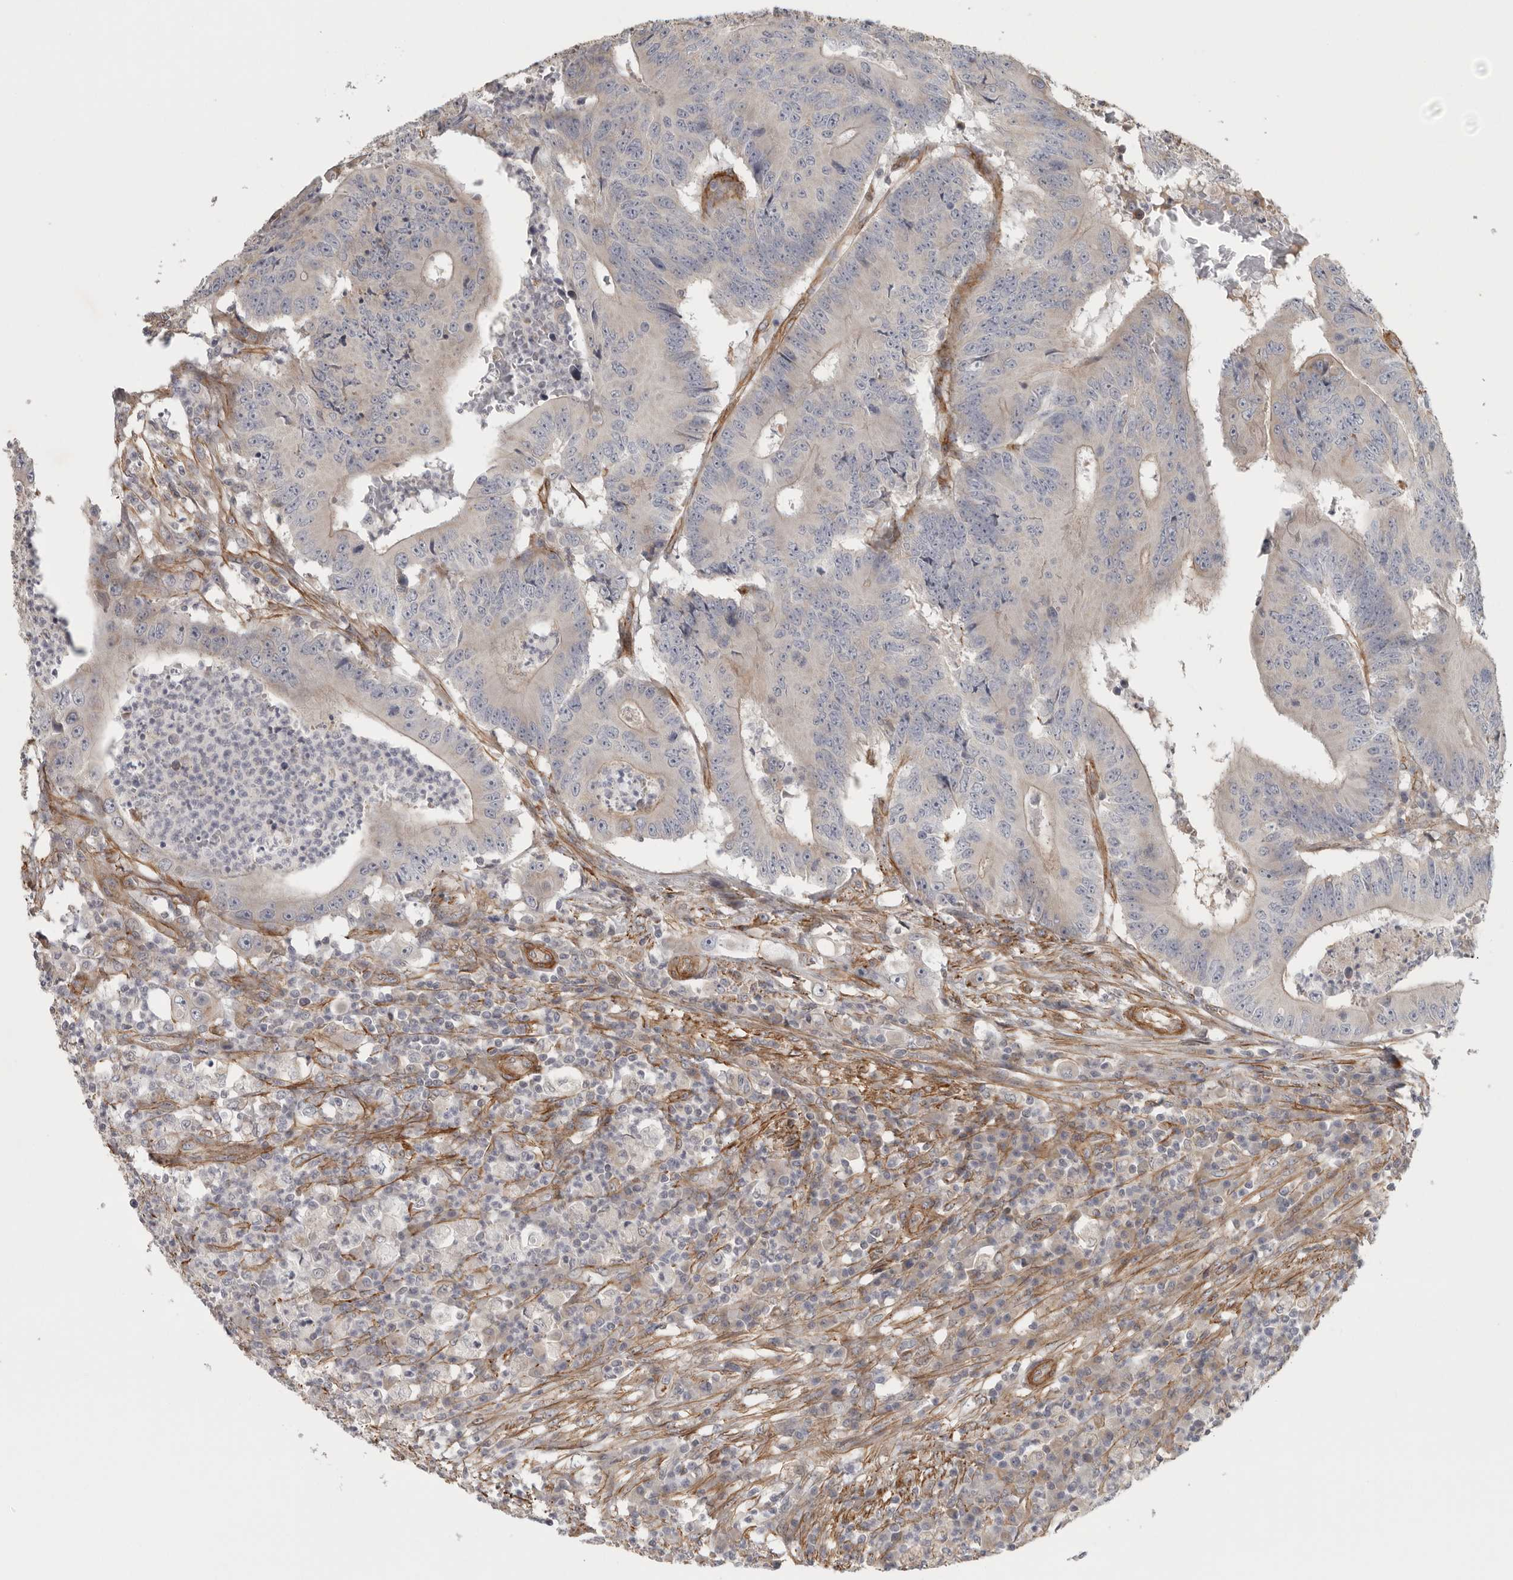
{"staining": {"intensity": "negative", "quantity": "none", "location": "none"}, "tissue": "colorectal cancer", "cell_type": "Tumor cells", "image_type": "cancer", "snomed": [{"axis": "morphology", "description": "Adenocarcinoma, NOS"}, {"axis": "topography", "description": "Colon"}], "caption": "Protein analysis of colorectal adenocarcinoma shows no significant expression in tumor cells.", "gene": "LONRF1", "patient": {"sex": "male", "age": 83}}